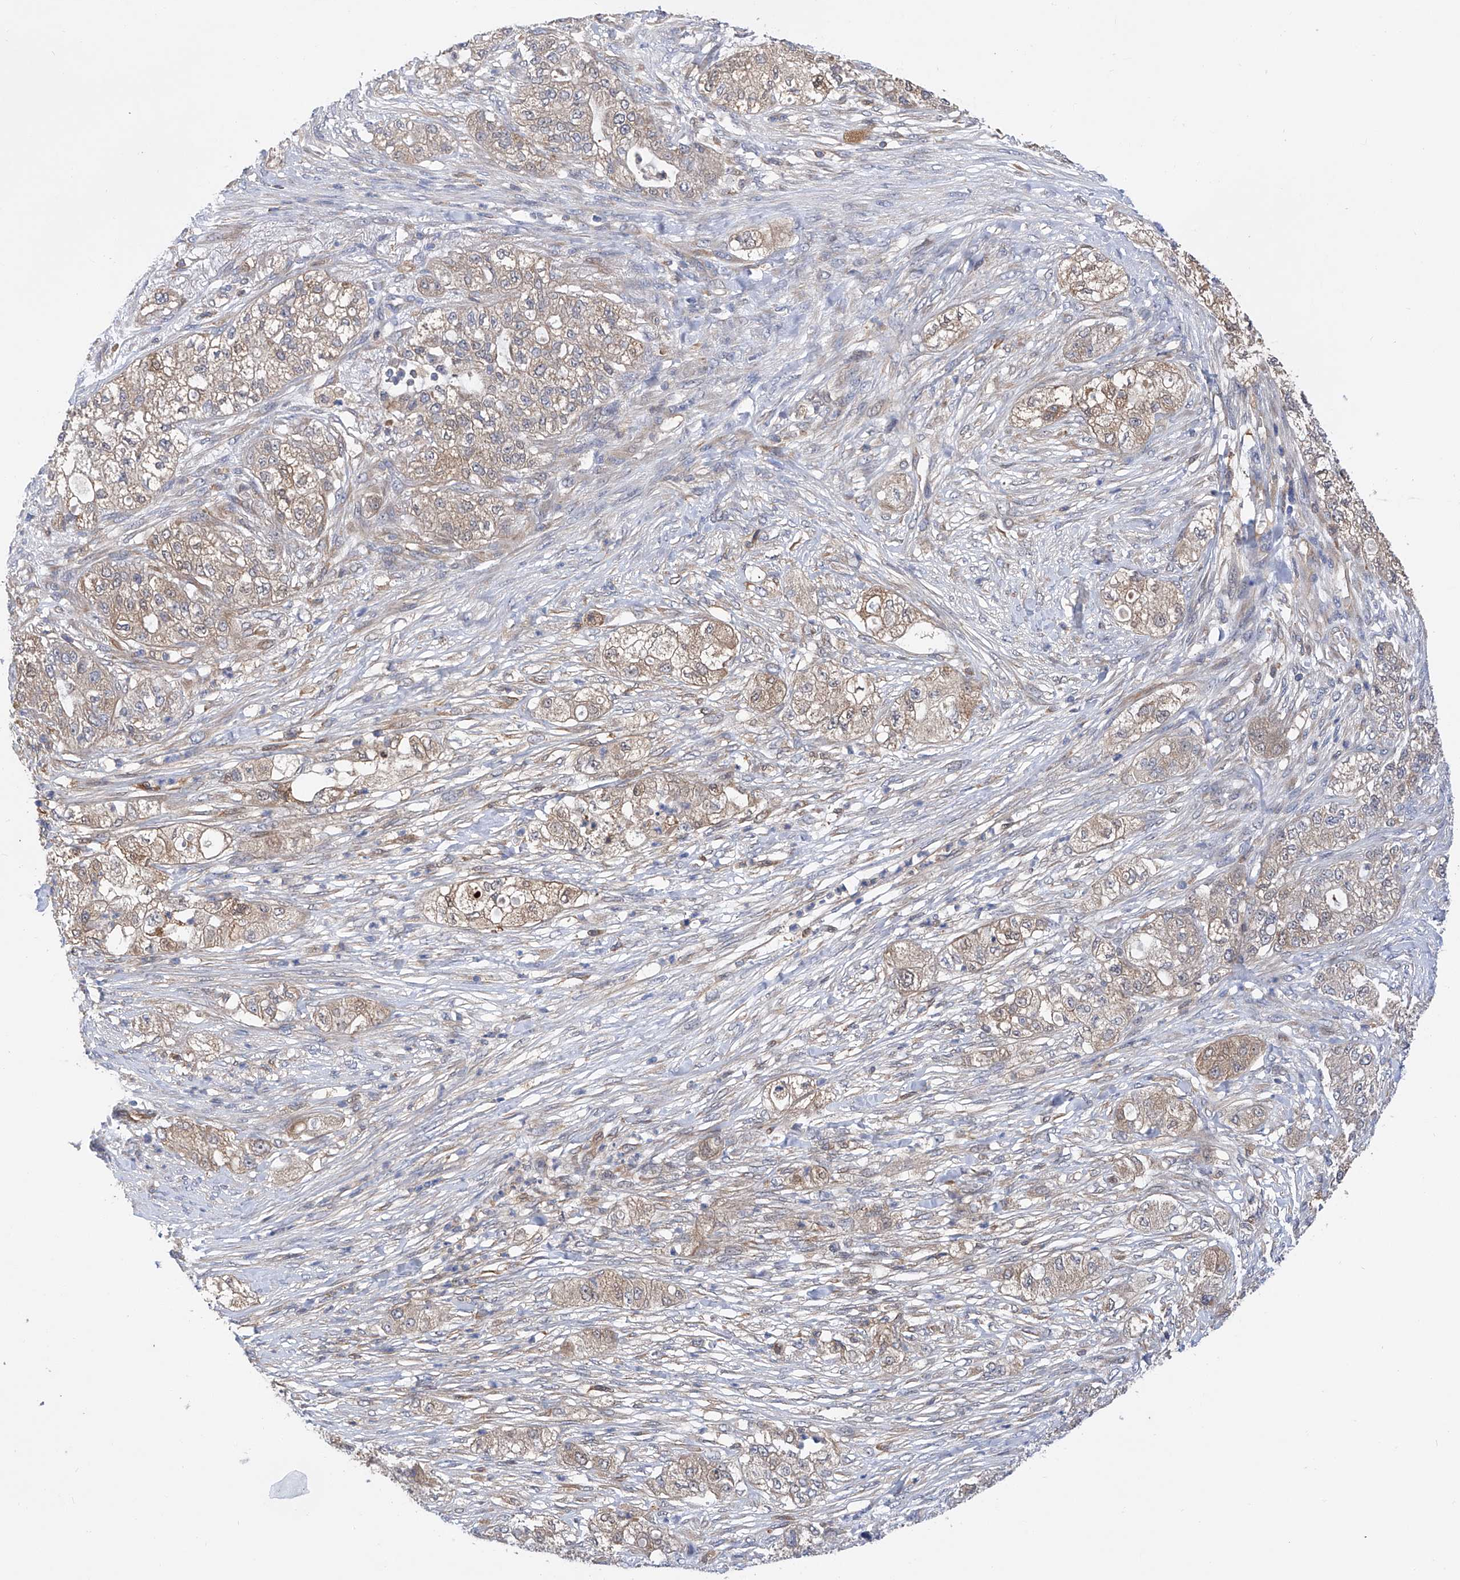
{"staining": {"intensity": "weak", "quantity": "25%-75%", "location": "cytoplasmic/membranous"}, "tissue": "pancreatic cancer", "cell_type": "Tumor cells", "image_type": "cancer", "snomed": [{"axis": "morphology", "description": "Adenocarcinoma, NOS"}, {"axis": "topography", "description": "Pancreas"}], "caption": "High-magnification brightfield microscopy of adenocarcinoma (pancreatic) stained with DAB (brown) and counterstained with hematoxylin (blue). tumor cells exhibit weak cytoplasmic/membranous staining is seen in approximately25%-75% of cells. (brown staining indicates protein expression, while blue staining denotes nuclei).", "gene": "SPATA20", "patient": {"sex": "female", "age": 78}}